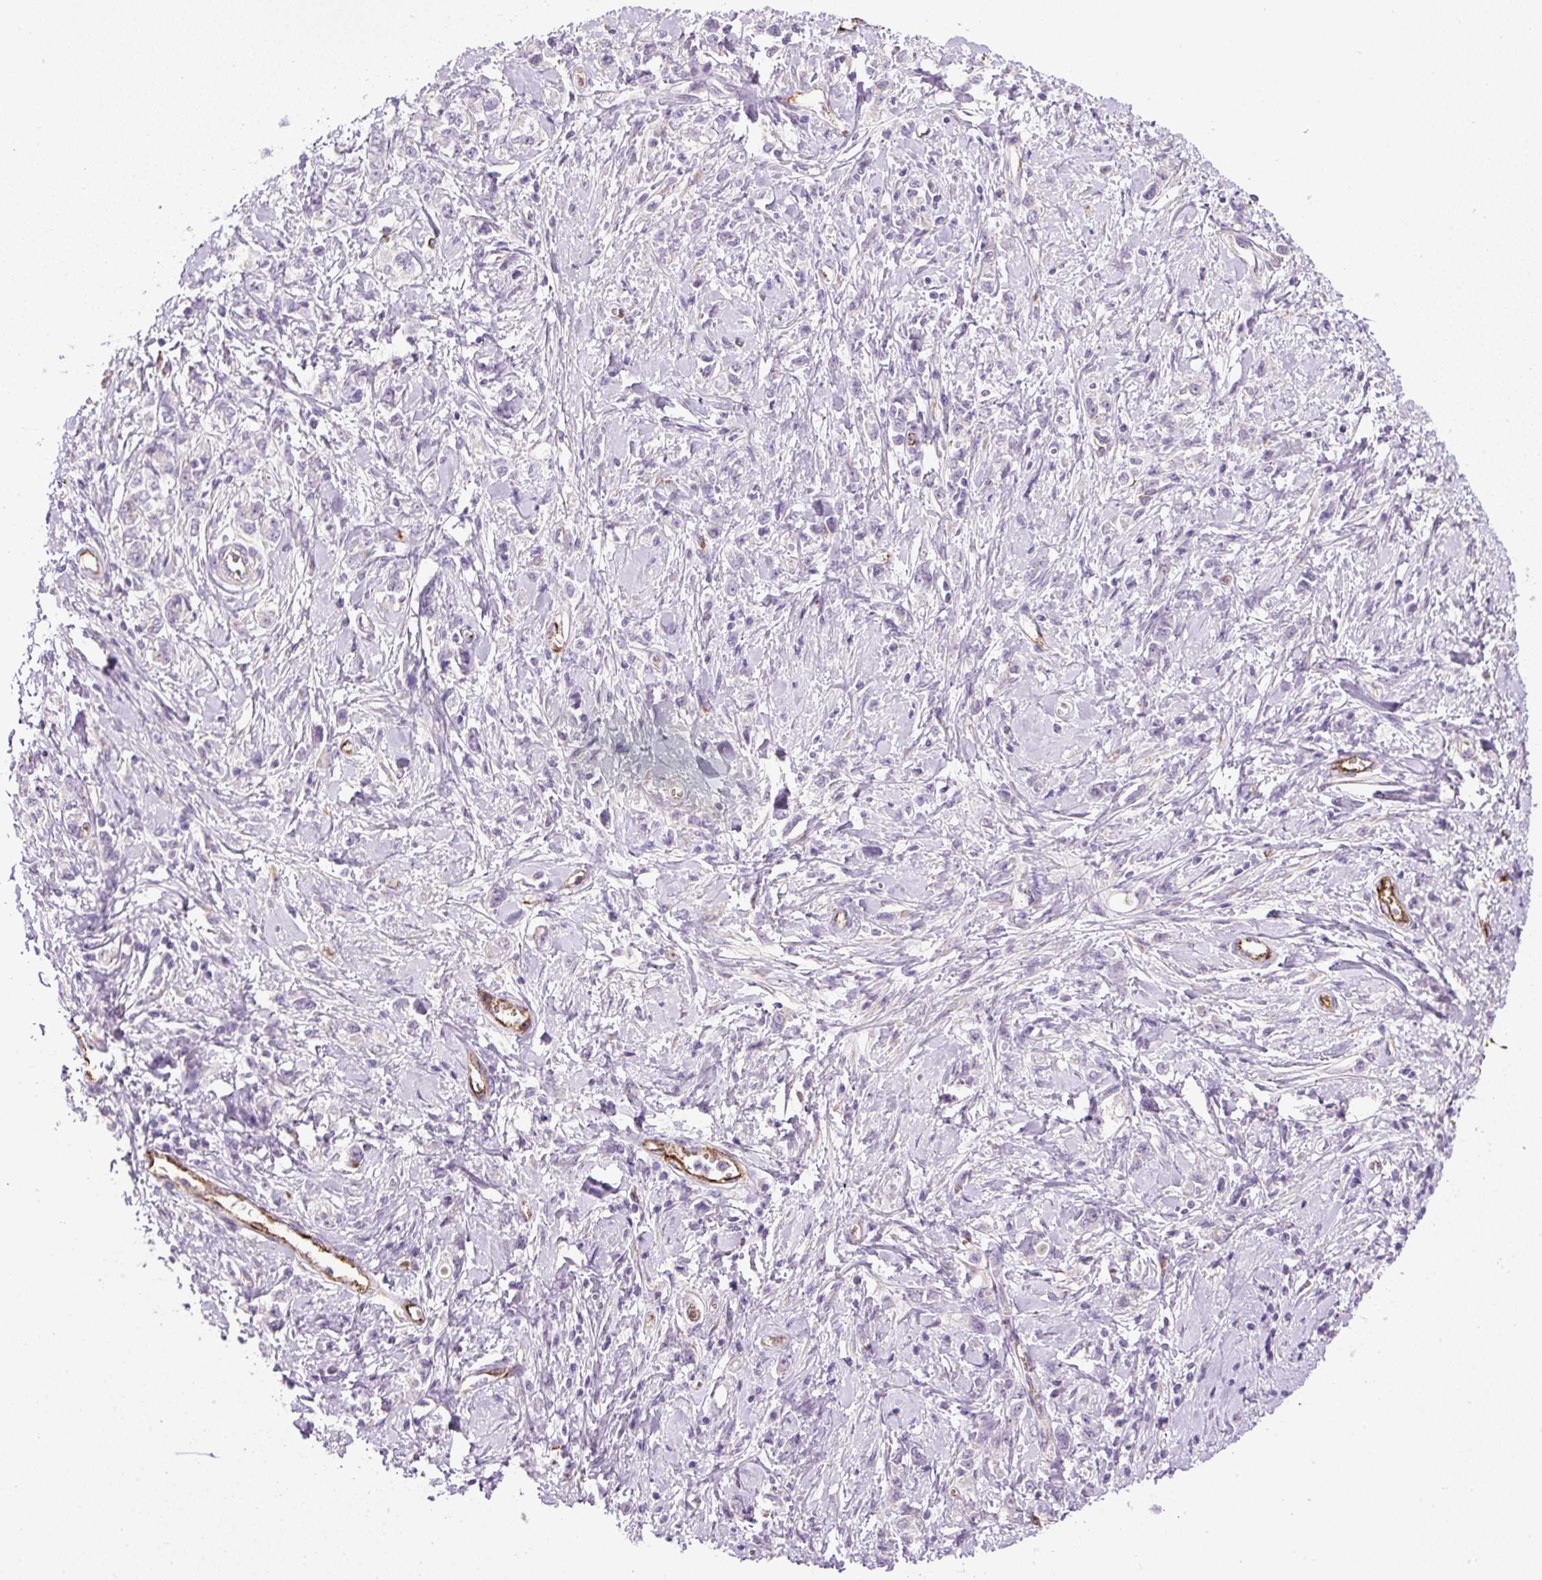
{"staining": {"intensity": "negative", "quantity": "none", "location": "none"}, "tissue": "stomach cancer", "cell_type": "Tumor cells", "image_type": "cancer", "snomed": [{"axis": "morphology", "description": "Adenocarcinoma, NOS"}, {"axis": "topography", "description": "Stomach"}], "caption": "Tumor cells show no significant protein positivity in stomach cancer.", "gene": "LEFTY2", "patient": {"sex": "female", "age": 76}}